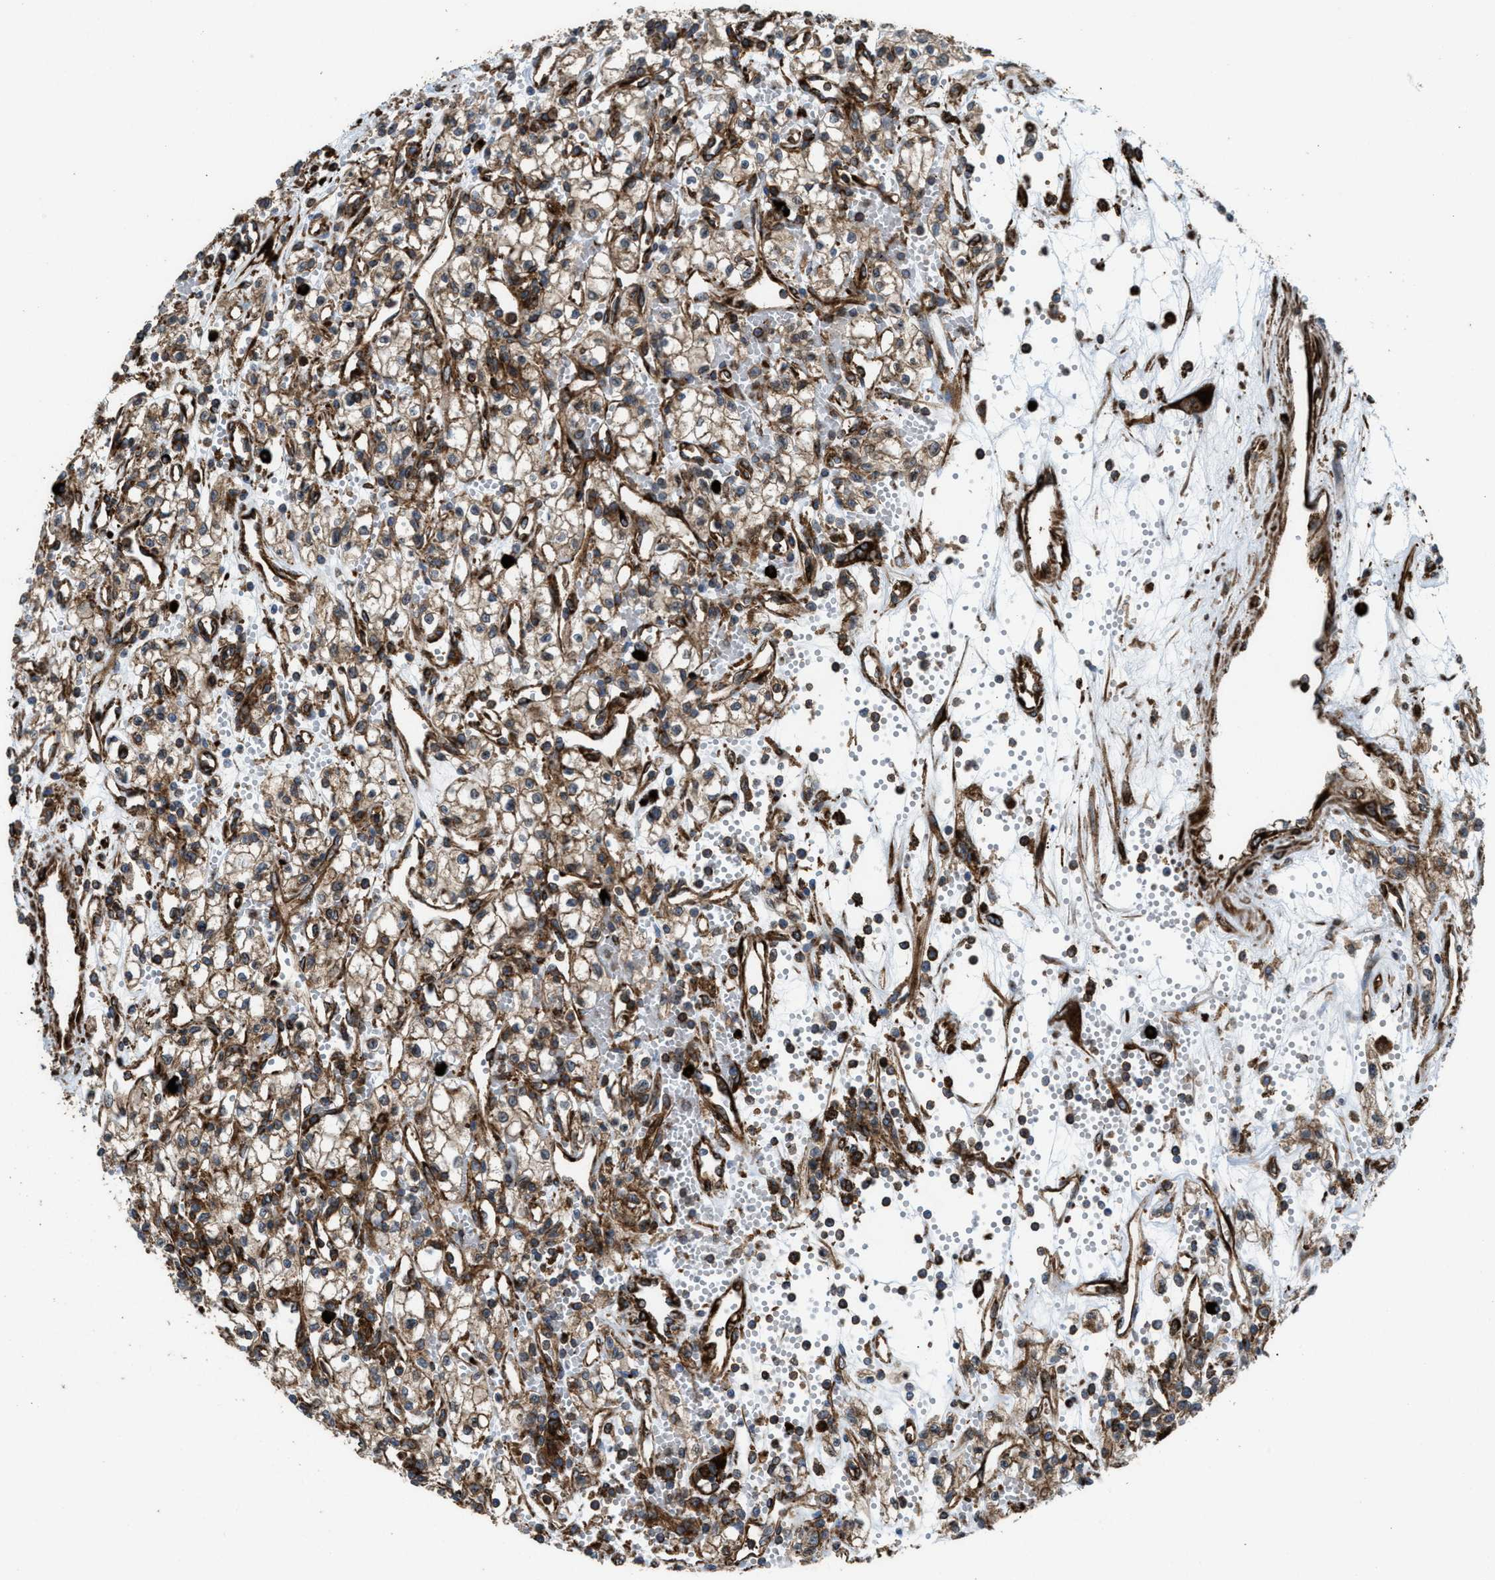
{"staining": {"intensity": "weak", "quantity": ">75%", "location": "cytoplasmic/membranous"}, "tissue": "renal cancer", "cell_type": "Tumor cells", "image_type": "cancer", "snomed": [{"axis": "morphology", "description": "Adenocarcinoma, NOS"}, {"axis": "topography", "description": "Kidney"}], "caption": "An IHC photomicrograph of neoplastic tissue is shown. Protein staining in brown highlights weak cytoplasmic/membranous positivity in renal cancer within tumor cells.", "gene": "EGLN1", "patient": {"sex": "male", "age": 59}}